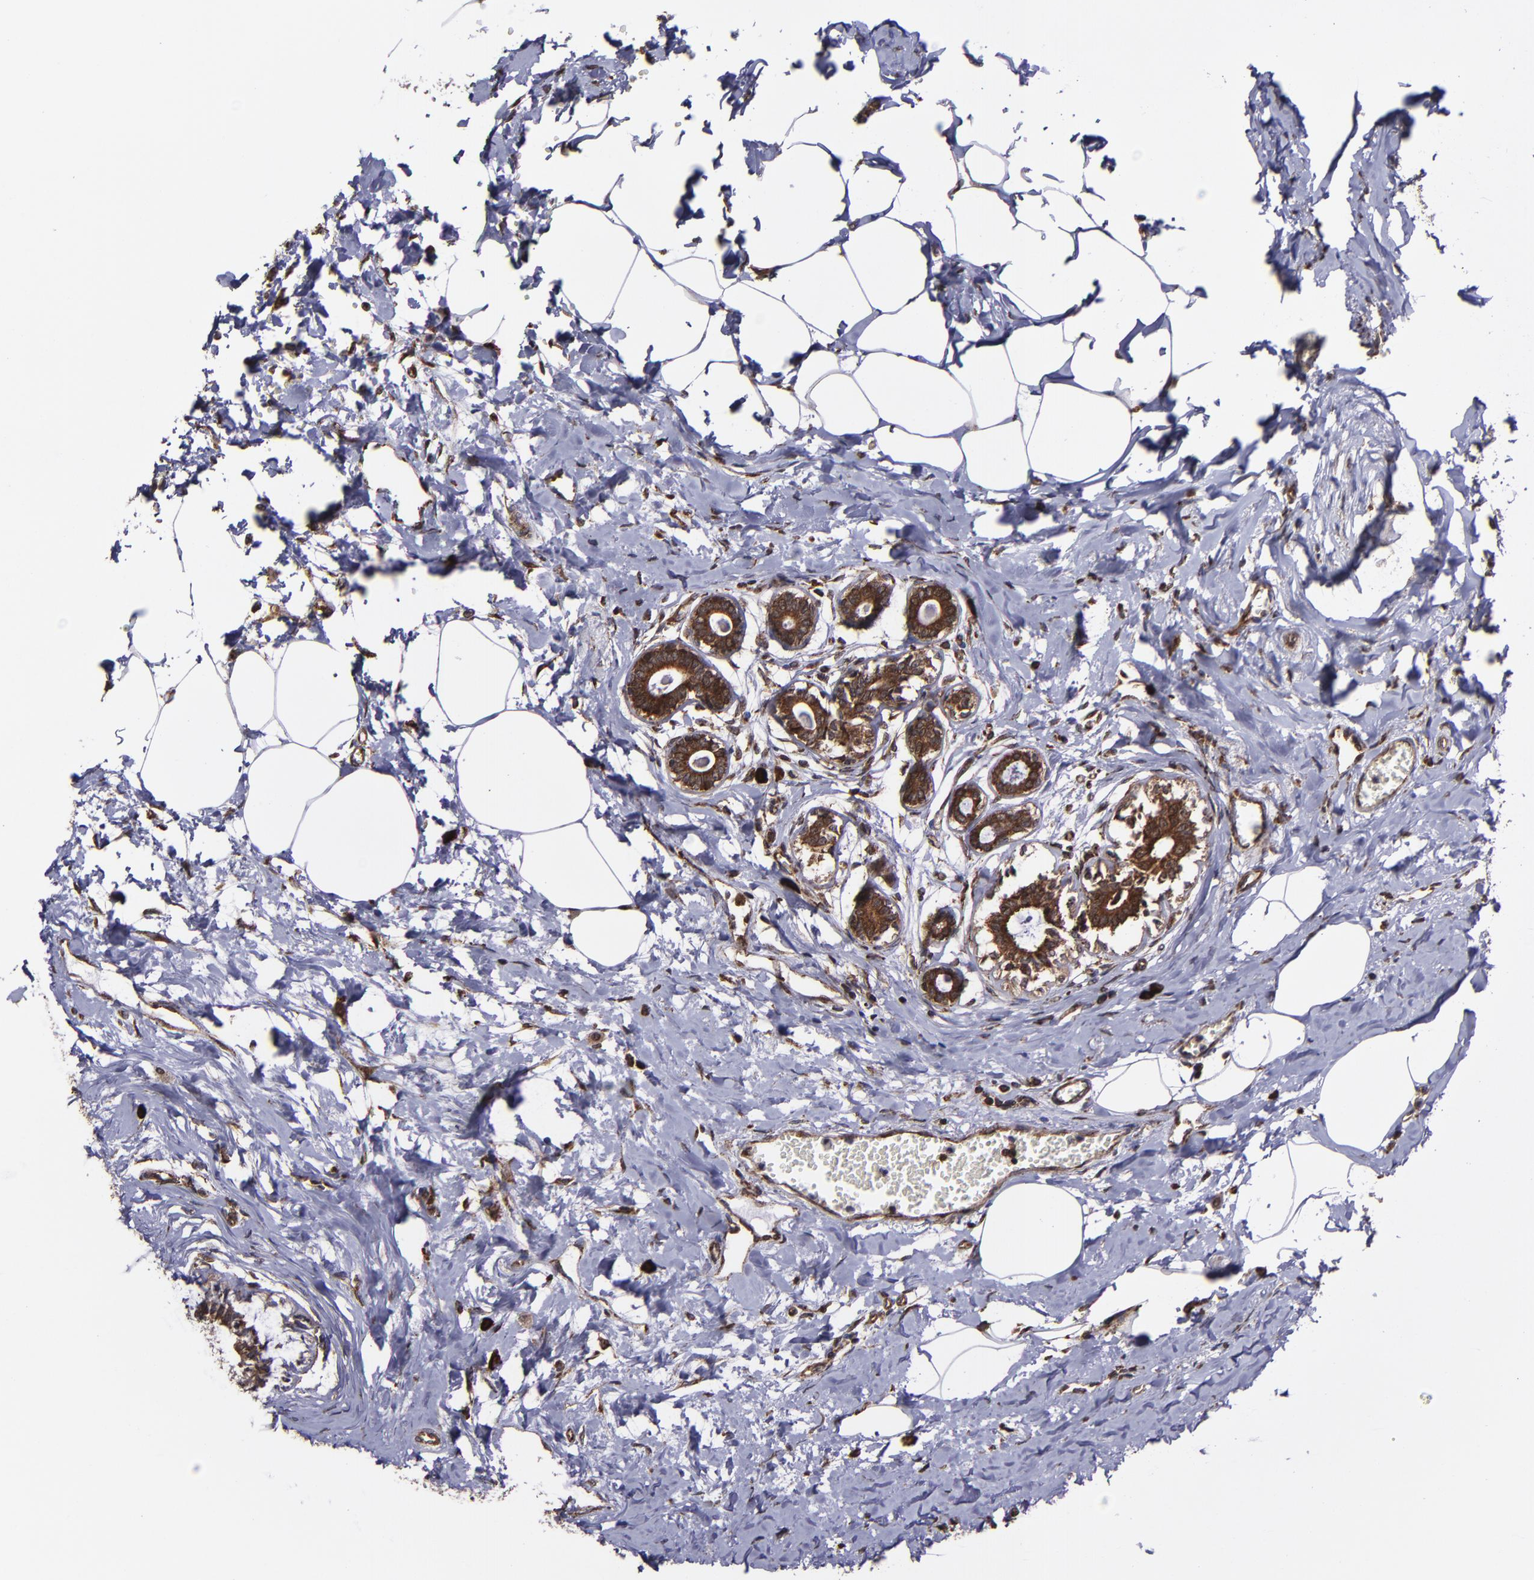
{"staining": {"intensity": "strong", "quantity": ">75%", "location": "cytoplasmic/membranous,nuclear"}, "tissue": "breast cancer", "cell_type": "Tumor cells", "image_type": "cancer", "snomed": [{"axis": "morphology", "description": "Lobular carcinoma"}, {"axis": "topography", "description": "Breast"}], "caption": "Breast lobular carcinoma stained with a protein marker exhibits strong staining in tumor cells.", "gene": "EIF4ENIF1", "patient": {"sex": "female", "age": 51}}